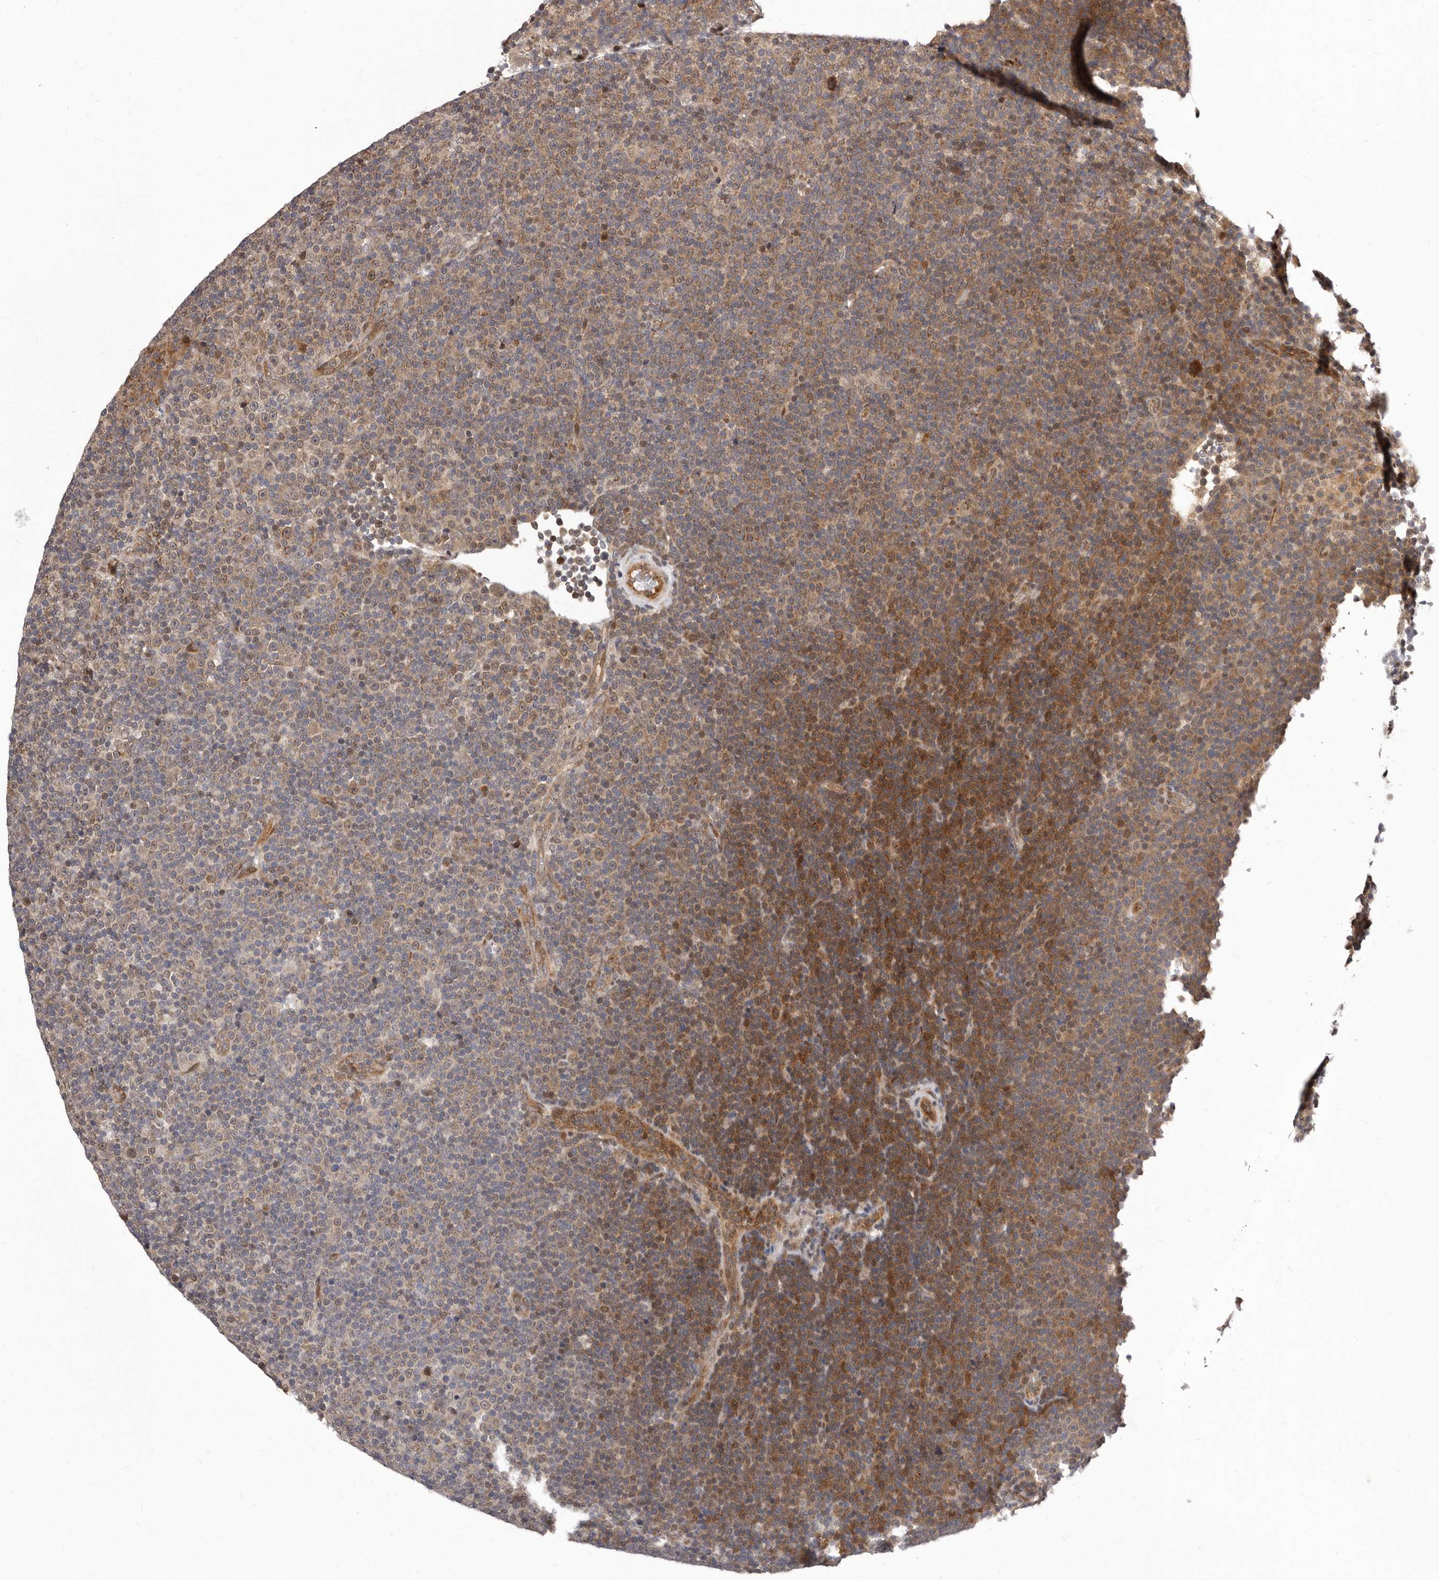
{"staining": {"intensity": "moderate", "quantity": "25%-75%", "location": "cytoplasmic/membranous"}, "tissue": "lymphoma", "cell_type": "Tumor cells", "image_type": "cancer", "snomed": [{"axis": "morphology", "description": "Malignant lymphoma, non-Hodgkin's type, Low grade"}, {"axis": "topography", "description": "Lymph node"}], "caption": "Tumor cells display medium levels of moderate cytoplasmic/membranous staining in about 25%-75% of cells in low-grade malignant lymphoma, non-Hodgkin's type.", "gene": "GLRX3", "patient": {"sex": "female", "age": 67}}